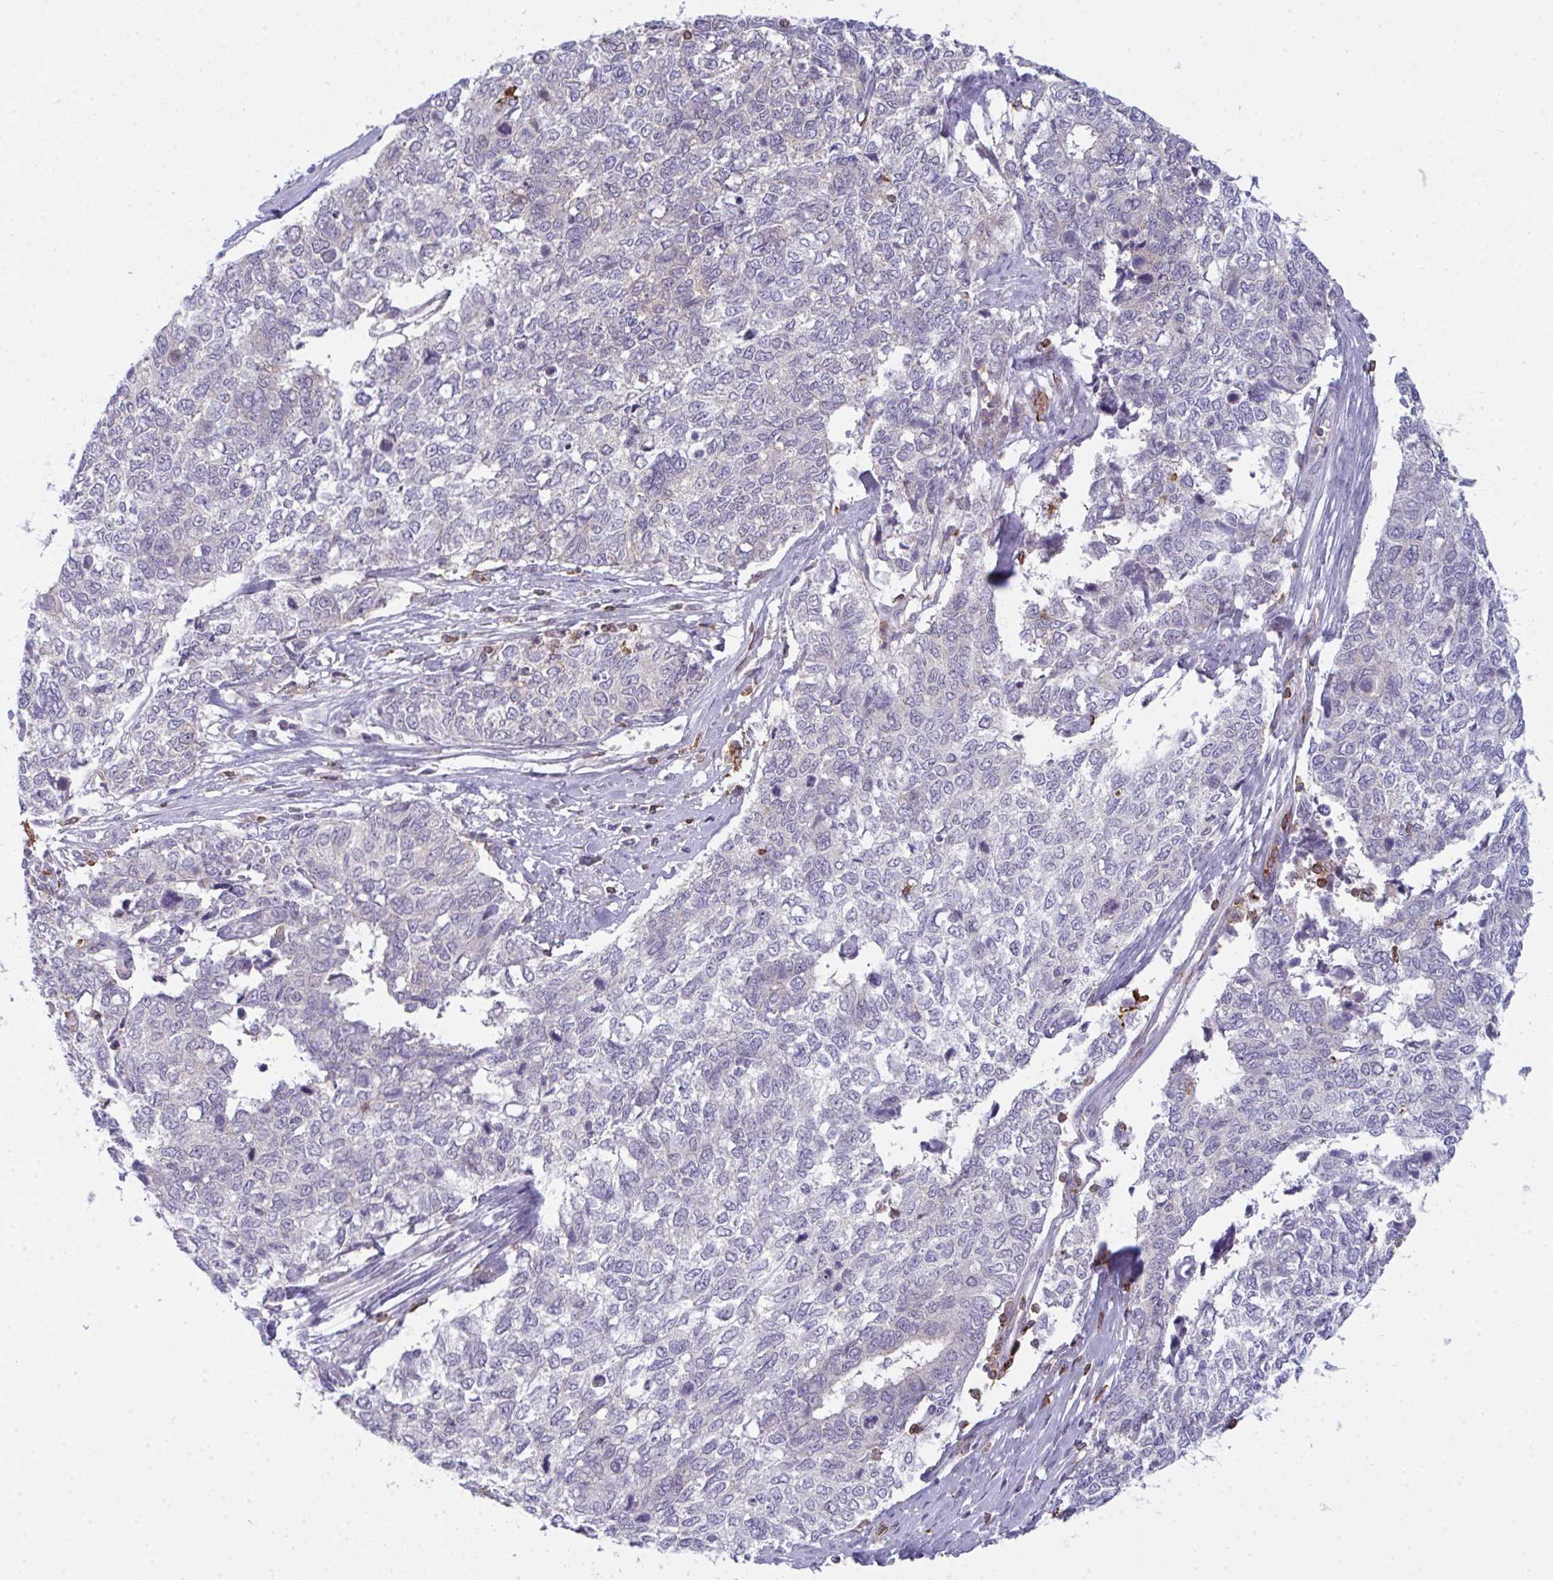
{"staining": {"intensity": "negative", "quantity": "none", "location": "none"}, "tissue": "cervical cancer", "cell_type": "Tumor cells", "image_type": "cancer", "snomed": [{"axis": "morphology", "description": "Adenocarcinoma, NOS"}, {"axis": "topography", "description": "Cervix"}], "caption": "An immunohistochemistry image of cervical cancer (adenocarcinoma) is shown. There is no staining in tumor cells of cervical cancer (adenocarcinoma). (Stains: DAB immunohistochemistry (IHC) with hematoxylin counter stain, Microscopy: brightfield microscopy at high magnification).", "gene": "CD80", "patient": {"sex": "female", "age": 63}}